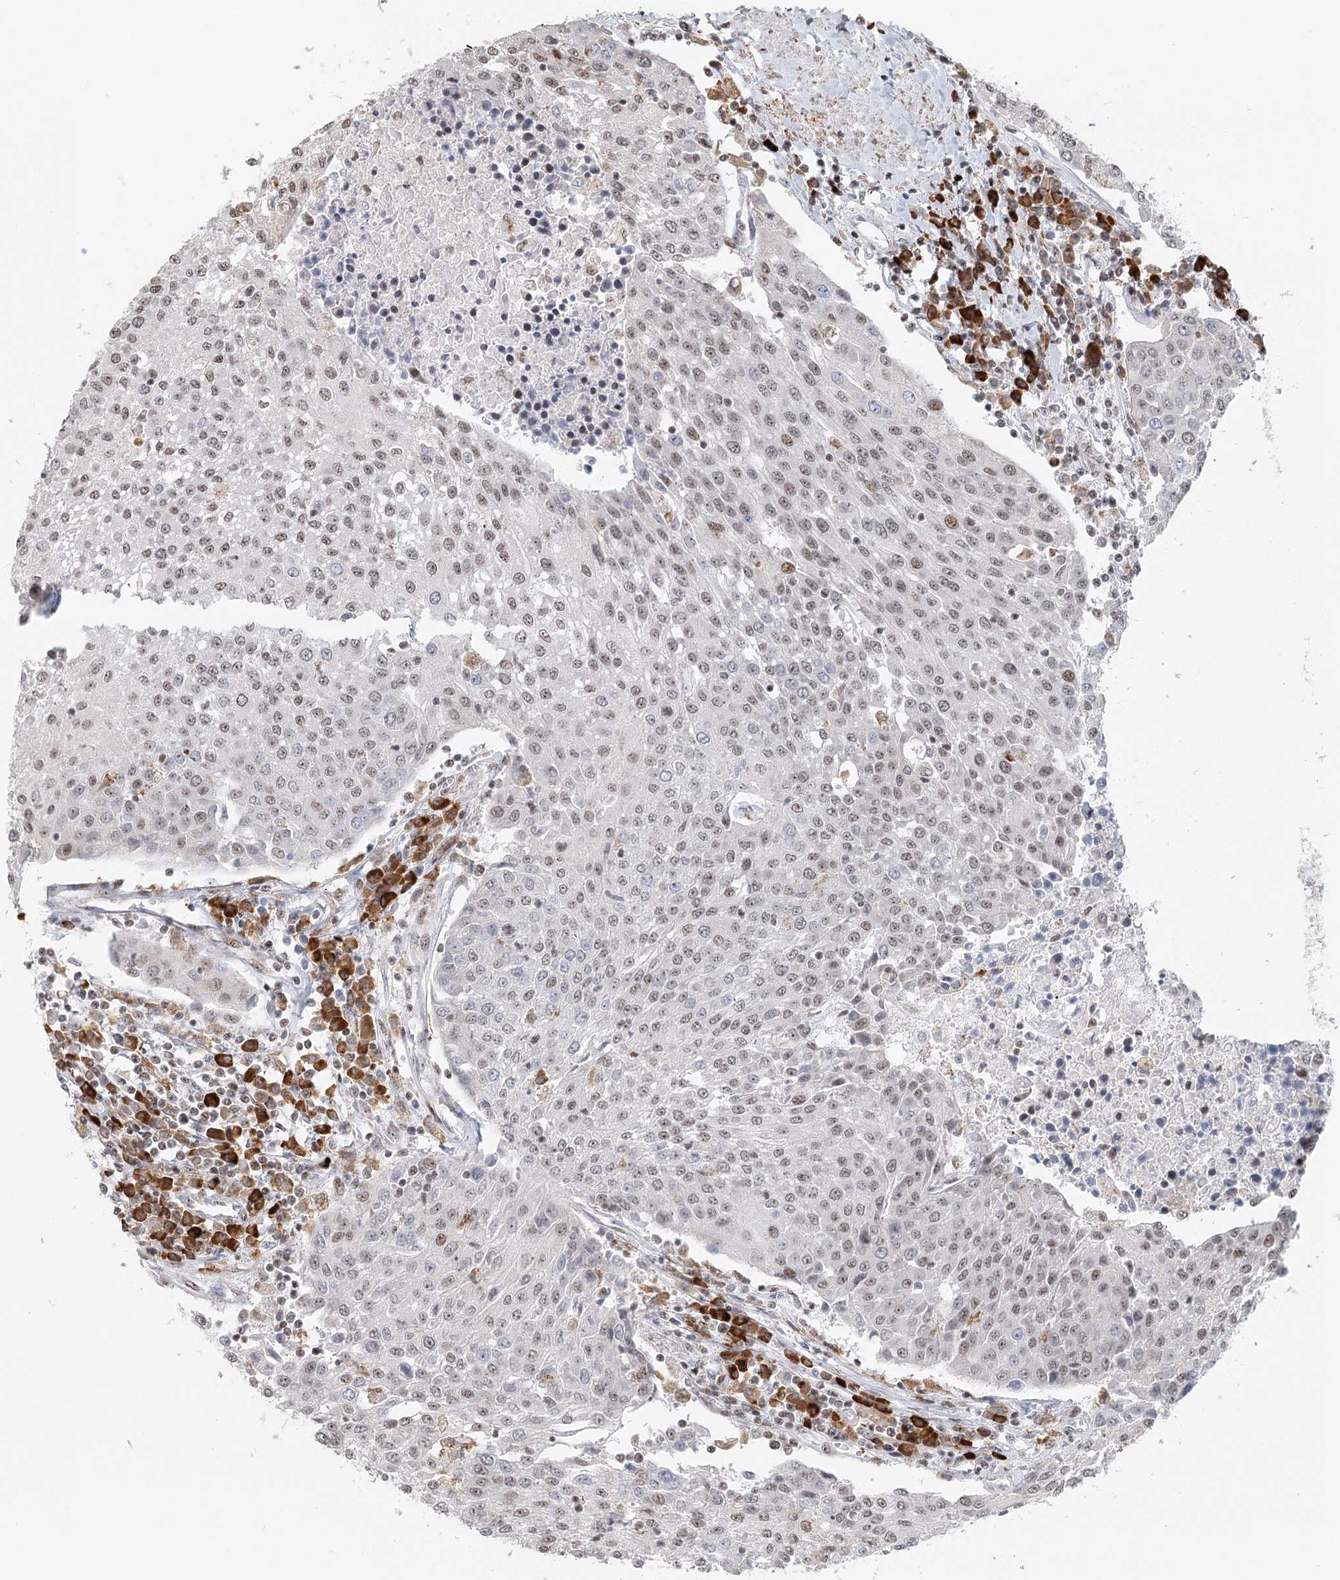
{"staining": {"intensity": "weak", "quantity": ">75%", "location": "nuclear"}, "tissue": "urothelial cancer", "cell_type": "Tumor cells", "image_type": "cancer", "snomed": [{"axis": "morphology", "description": "Urothelial carcinoma, High grade"}, {"axis": "topography", "description": "Urinary bladder"}], "caption": "Urothelial carcinoma (high-grade) stained with immunohistochemistry demonstrates weak nuclear staining in about >75% of tumor cells.", "gene": "BNIP5", "patient": {"sex": "female", "age": 85}}